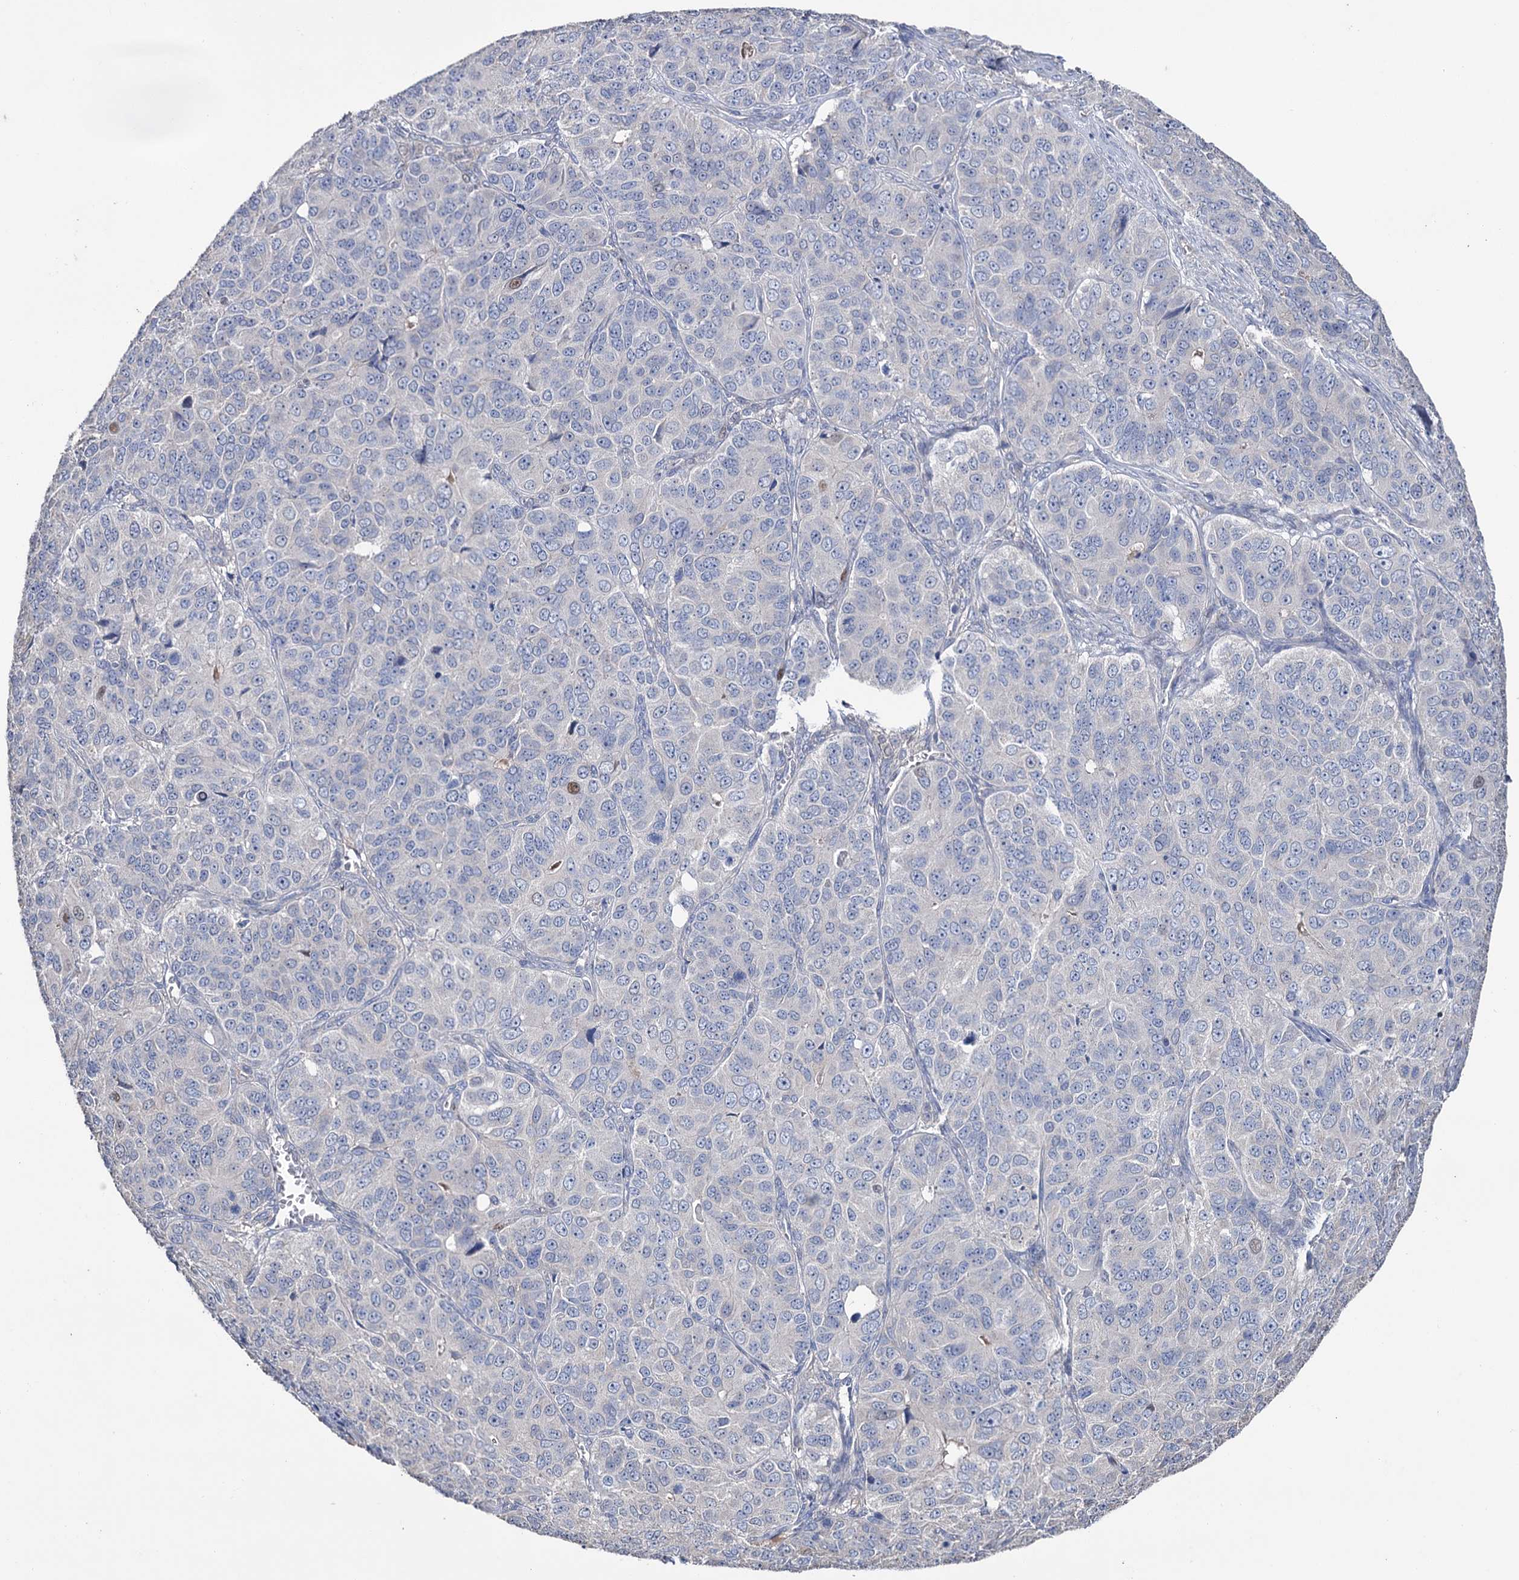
{"staining": {"intensity": "negative", "quantity": "none", "location": "none"}, "tissue": "ovarian cancer", "cell_type": "Tumor cells", "image_type": "cancer", "snomed": [{"axis": "morphology", "description": "Carcinoma, endometroid"}, {"axis": "topography", "description": "Ovary"}], "caption": "Immunohistochemistry of endometroid carcinoma (ovarian) demonstrates no expression in tumor cells.", "gene": "EPB41L5", "patient": {"sex": "female", "age": 51}}